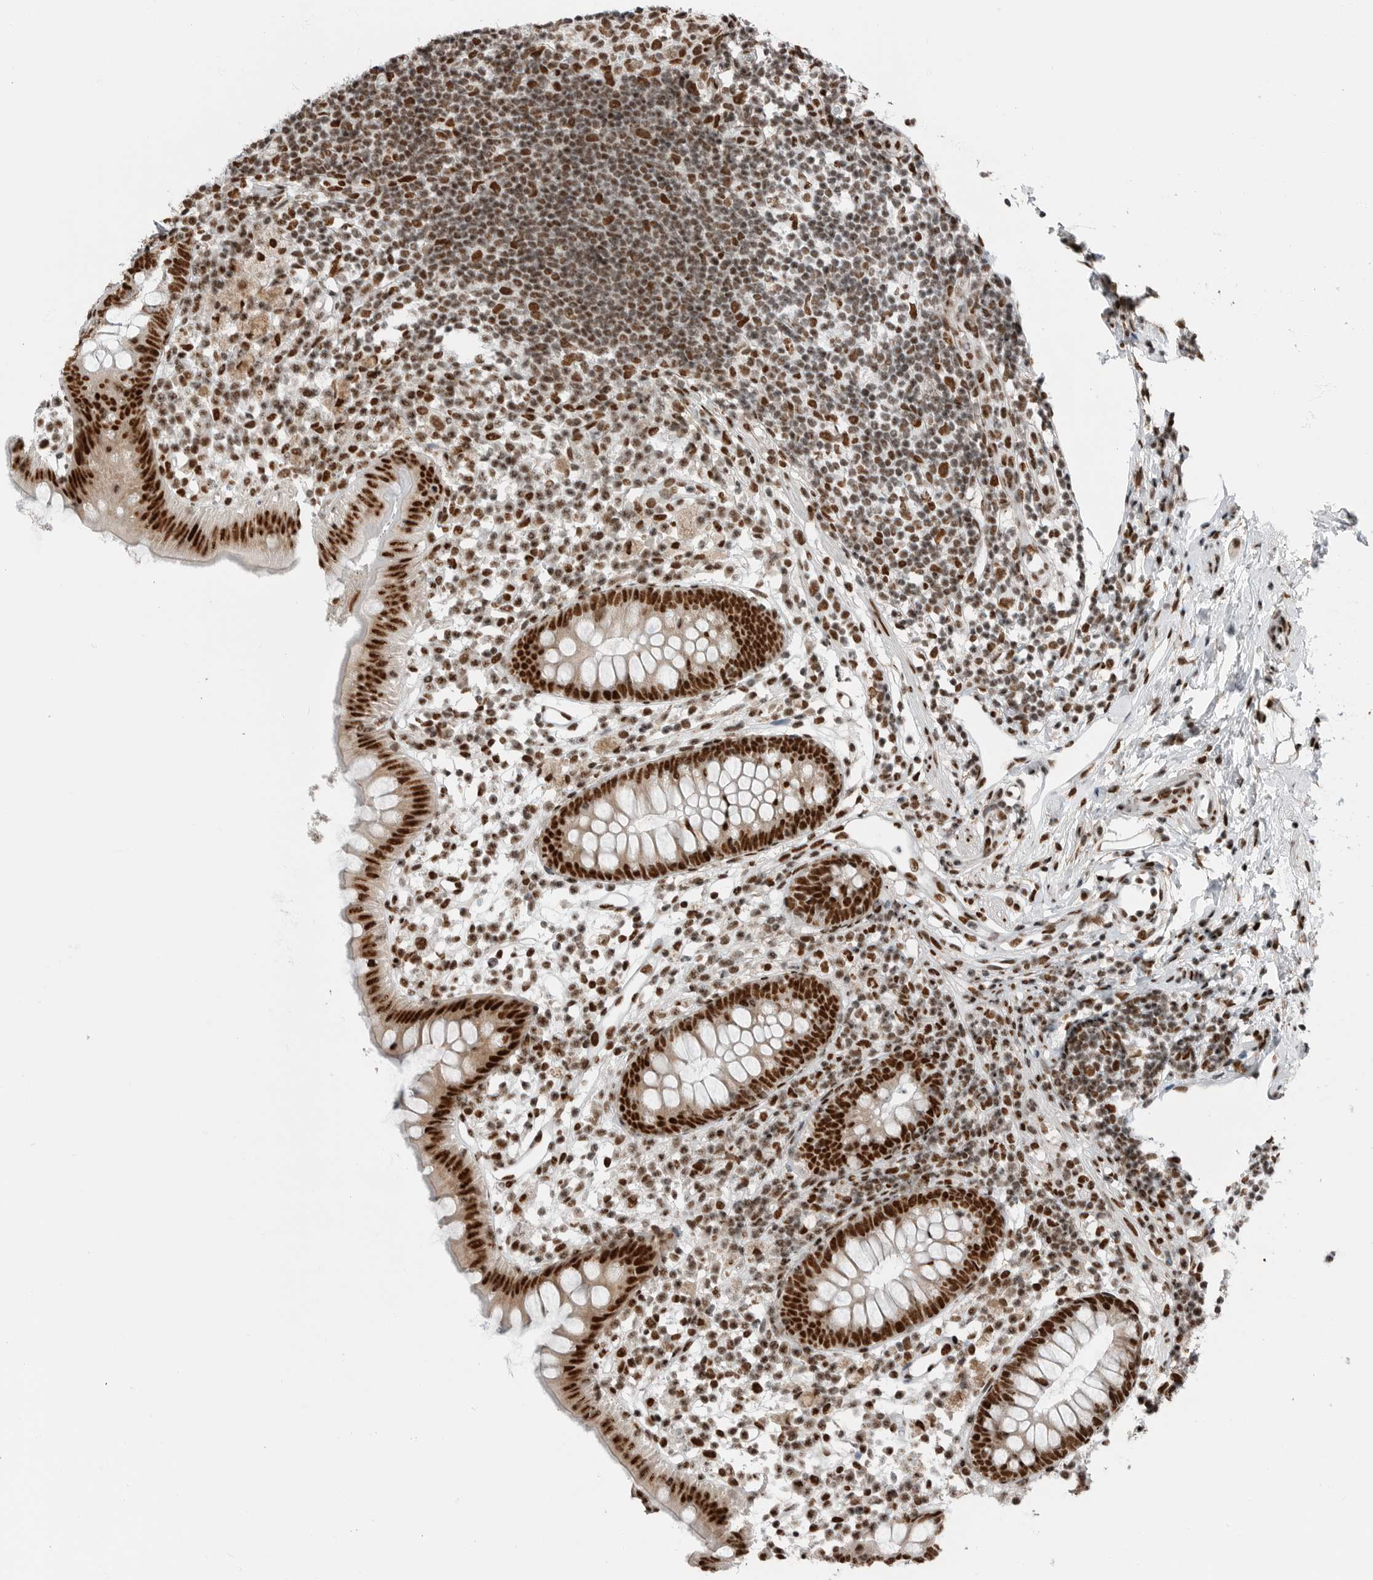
{"staining": {"intensity": "strong", "quantity": ">75%", "location": "nuclear"}, "tissue": "appendix", "cell_type": "Glandular cells", "image_type": "normal", "snomed": [{"axis": "morphology", "description": "Normal tissue, NOS"}, {"axis": "topography", "description": "Appendix"}], "caption": "DAB (3,3'-diaminobenzidine) immunohistochemical staining of benign human appendix shows strong nuclear protein staining in about >75% of glandular cells.", "gene": "BLZF1", "patient": {"sex": "female", "age": 20}}